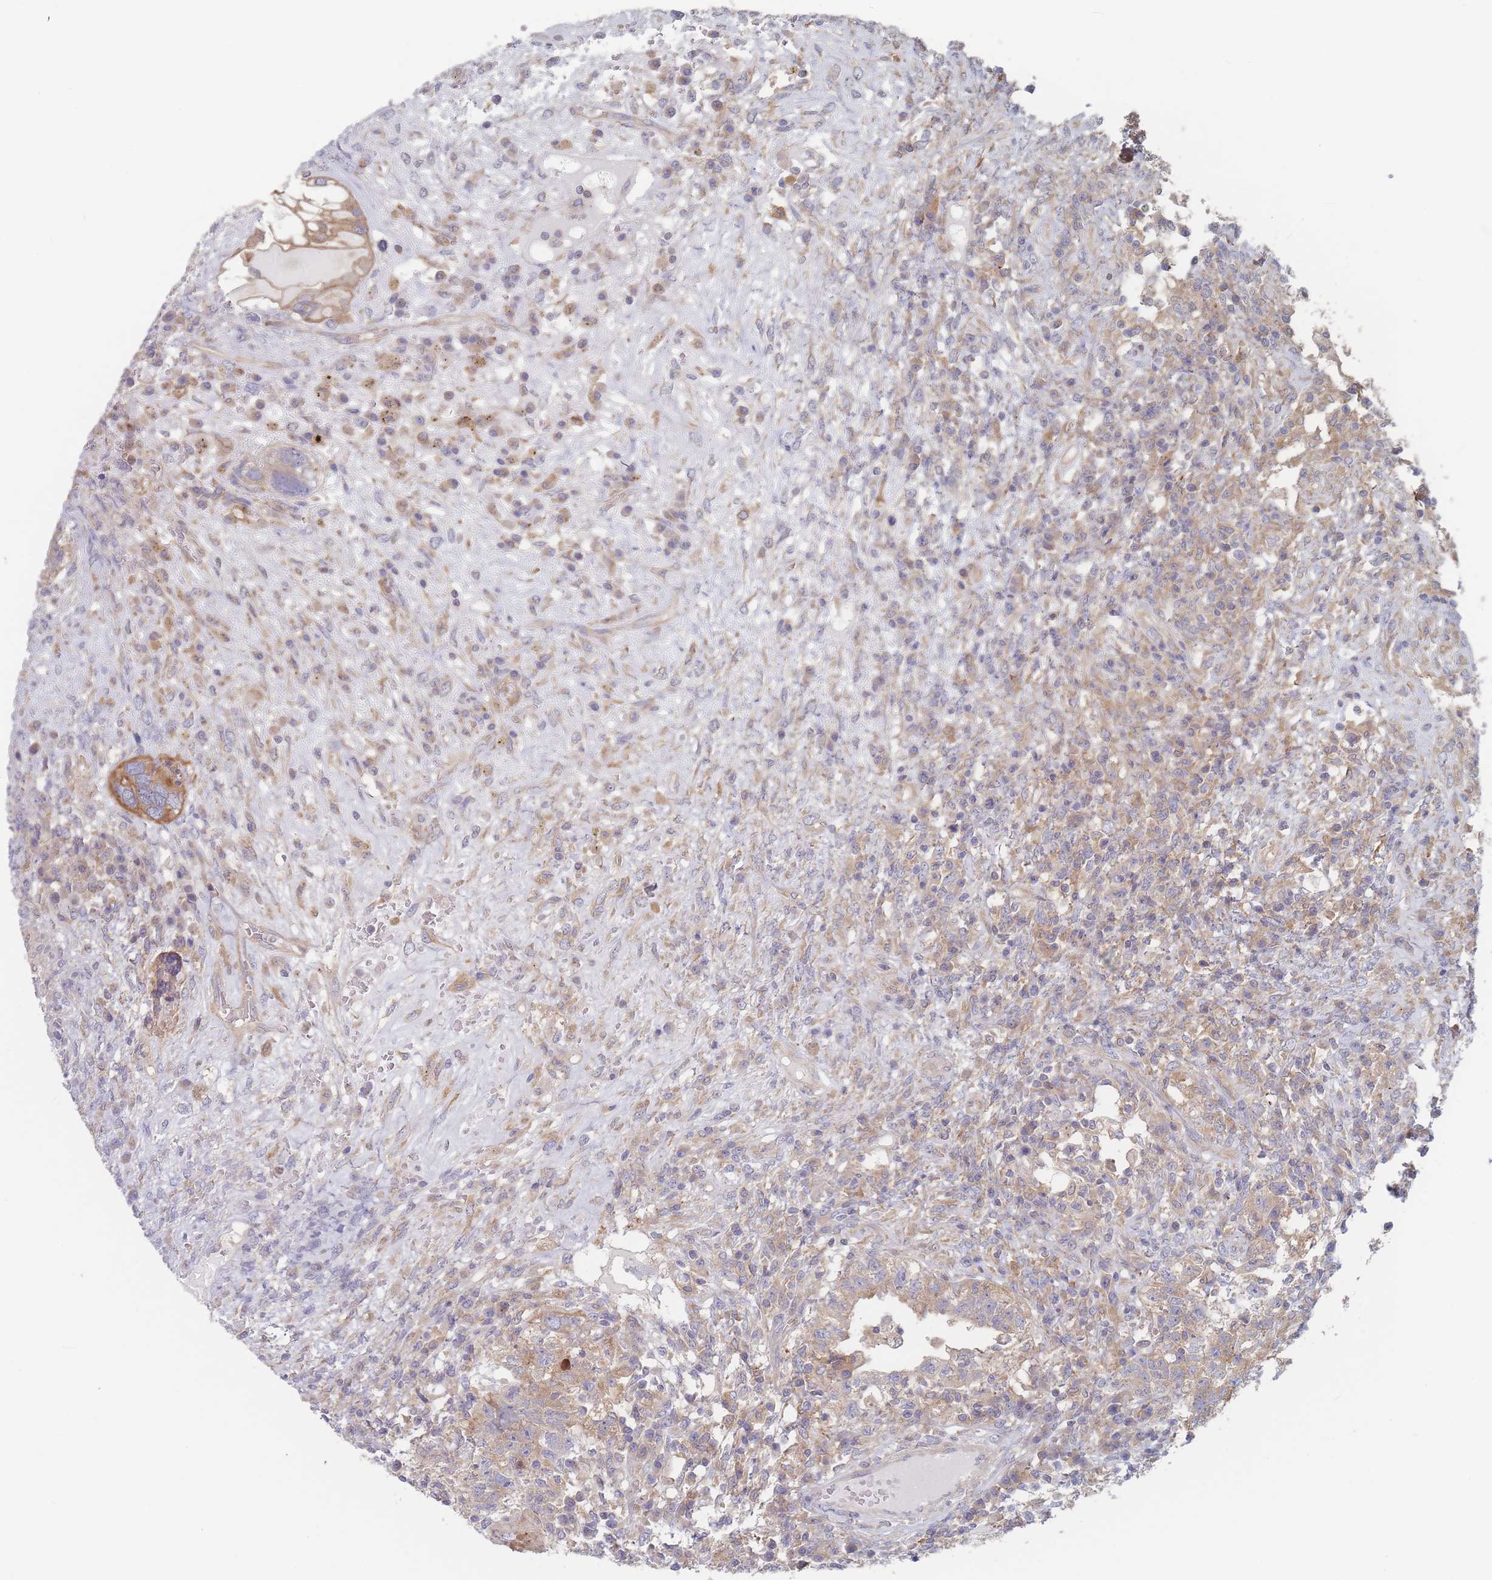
{"staining": {"intensity": "weak", "quantity": "25%-75%", "location": "cytoplasmic/membranous"}, "tissue": "testis cancer", "cell_type": "Tumor cells", "image_type": "cancer", "snomed": [{"axis": "morphology", "description": "Carcinoma, Embryonal, NOS"}, {"axis": "topography", "description": "Testis"}], "caption": "Protein staining displays weak cytoplasmic/membranous expression in about 25%-75% of tumor cells in testis embryonal carcinoma. Immunohistochemistry stains the protein in brown and the nuclei are stained blue.", "gene": "EFCC1", "patient": {"sex": "male", "age": 26}}